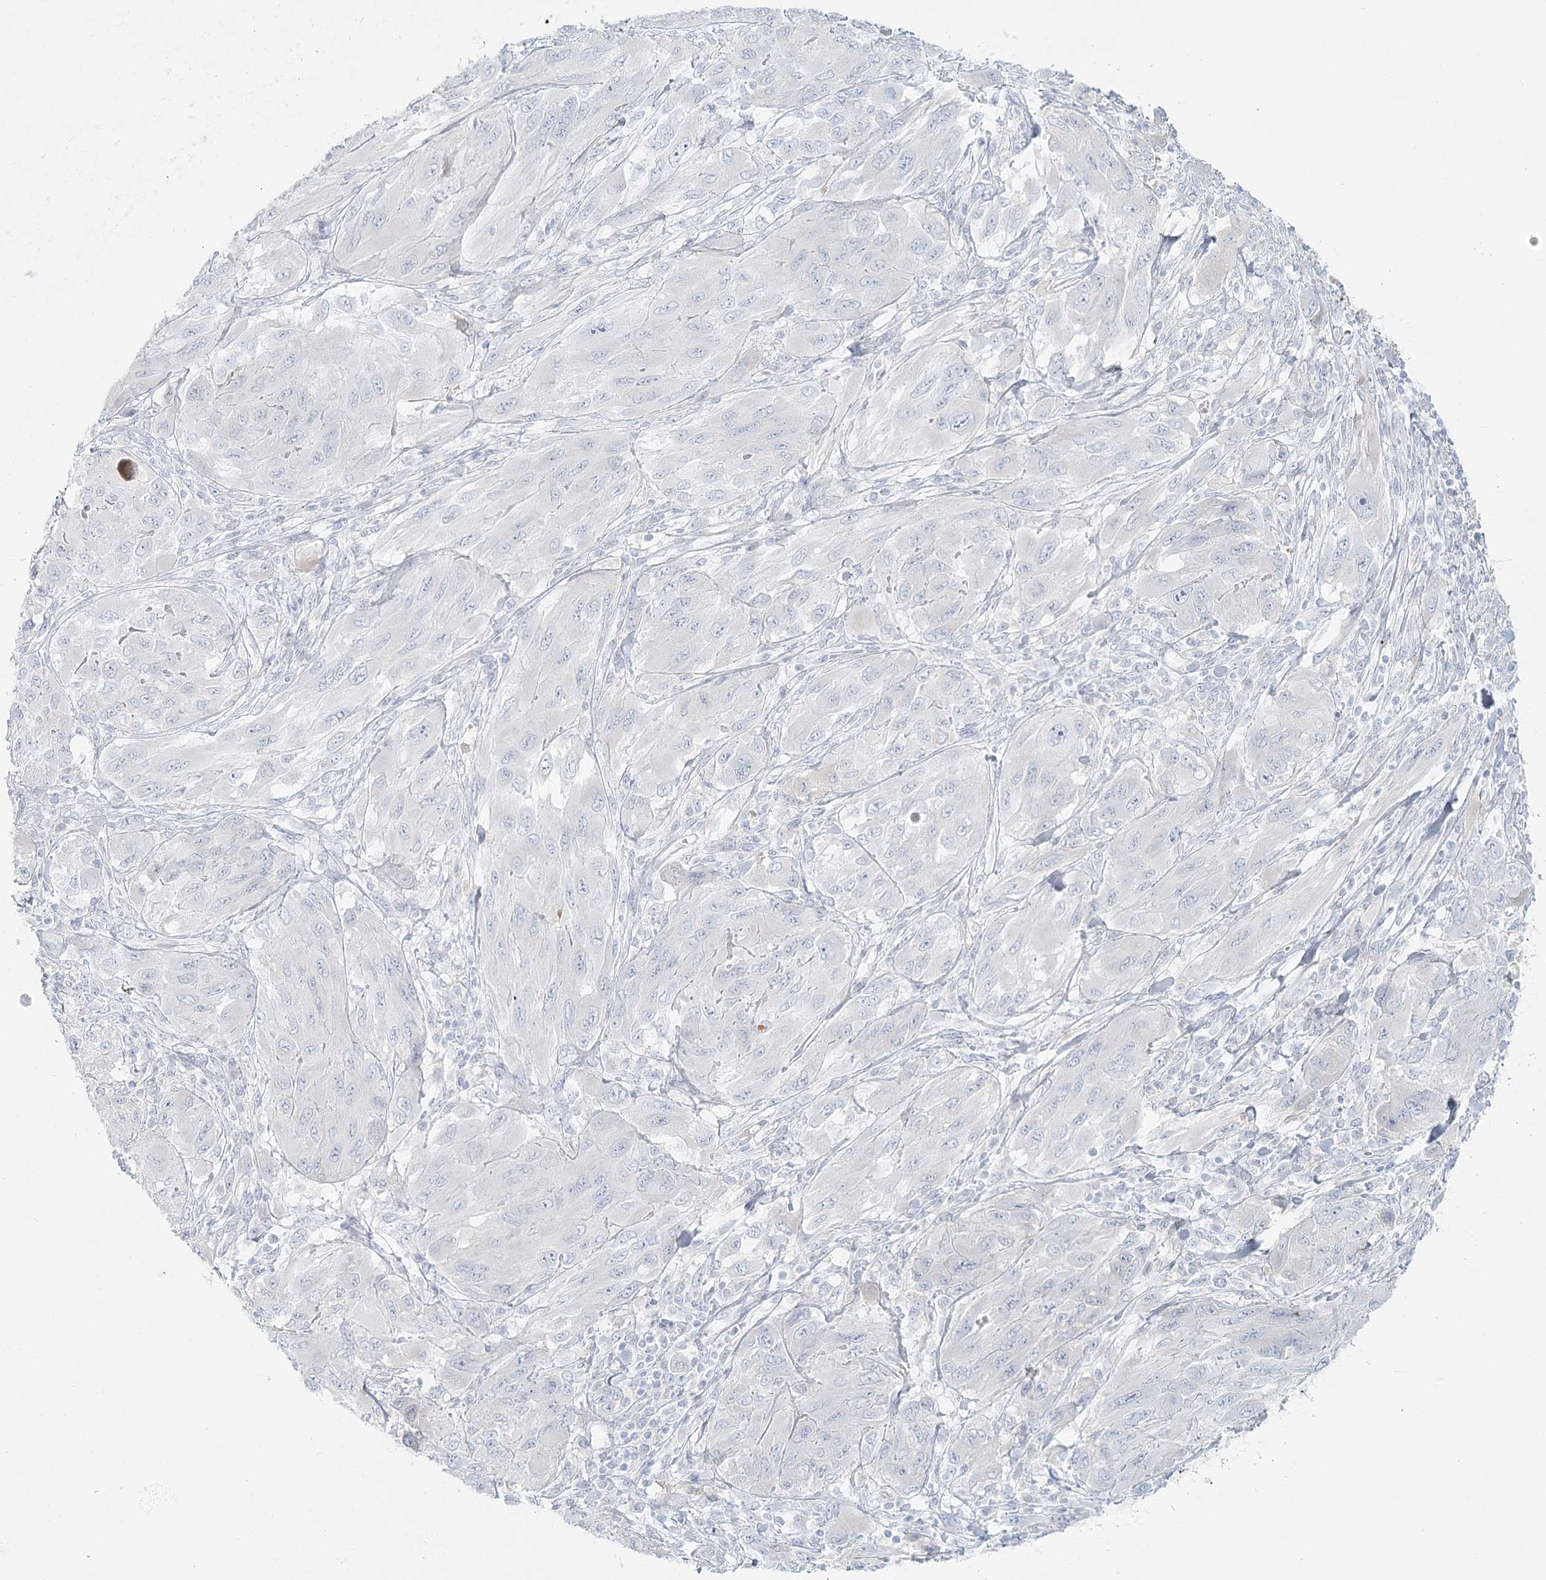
{"staining": {"intensity": "negative", "quantity": "none", "location": "none"}, "tissue": "melanoma", "cell_type": "Tumor cells", "image_type": "cancer", "snomed": [{"axis": "morphology", "description": "Malignant melanoma, NOS"}, {"axis": "topography", "description": "Skin"}], "caption": "Tumor cells show no significant protein staining in malignant melanoma. The staining was performed using DAB (3,3'-diaminobenzidine) to visualize the protein expression in brown, while the nuclei were stained in blue with hematoxylin (Magnification: 20x).", "gene": "DMGDH", "patient": {"sex": "female", "age": 91}}